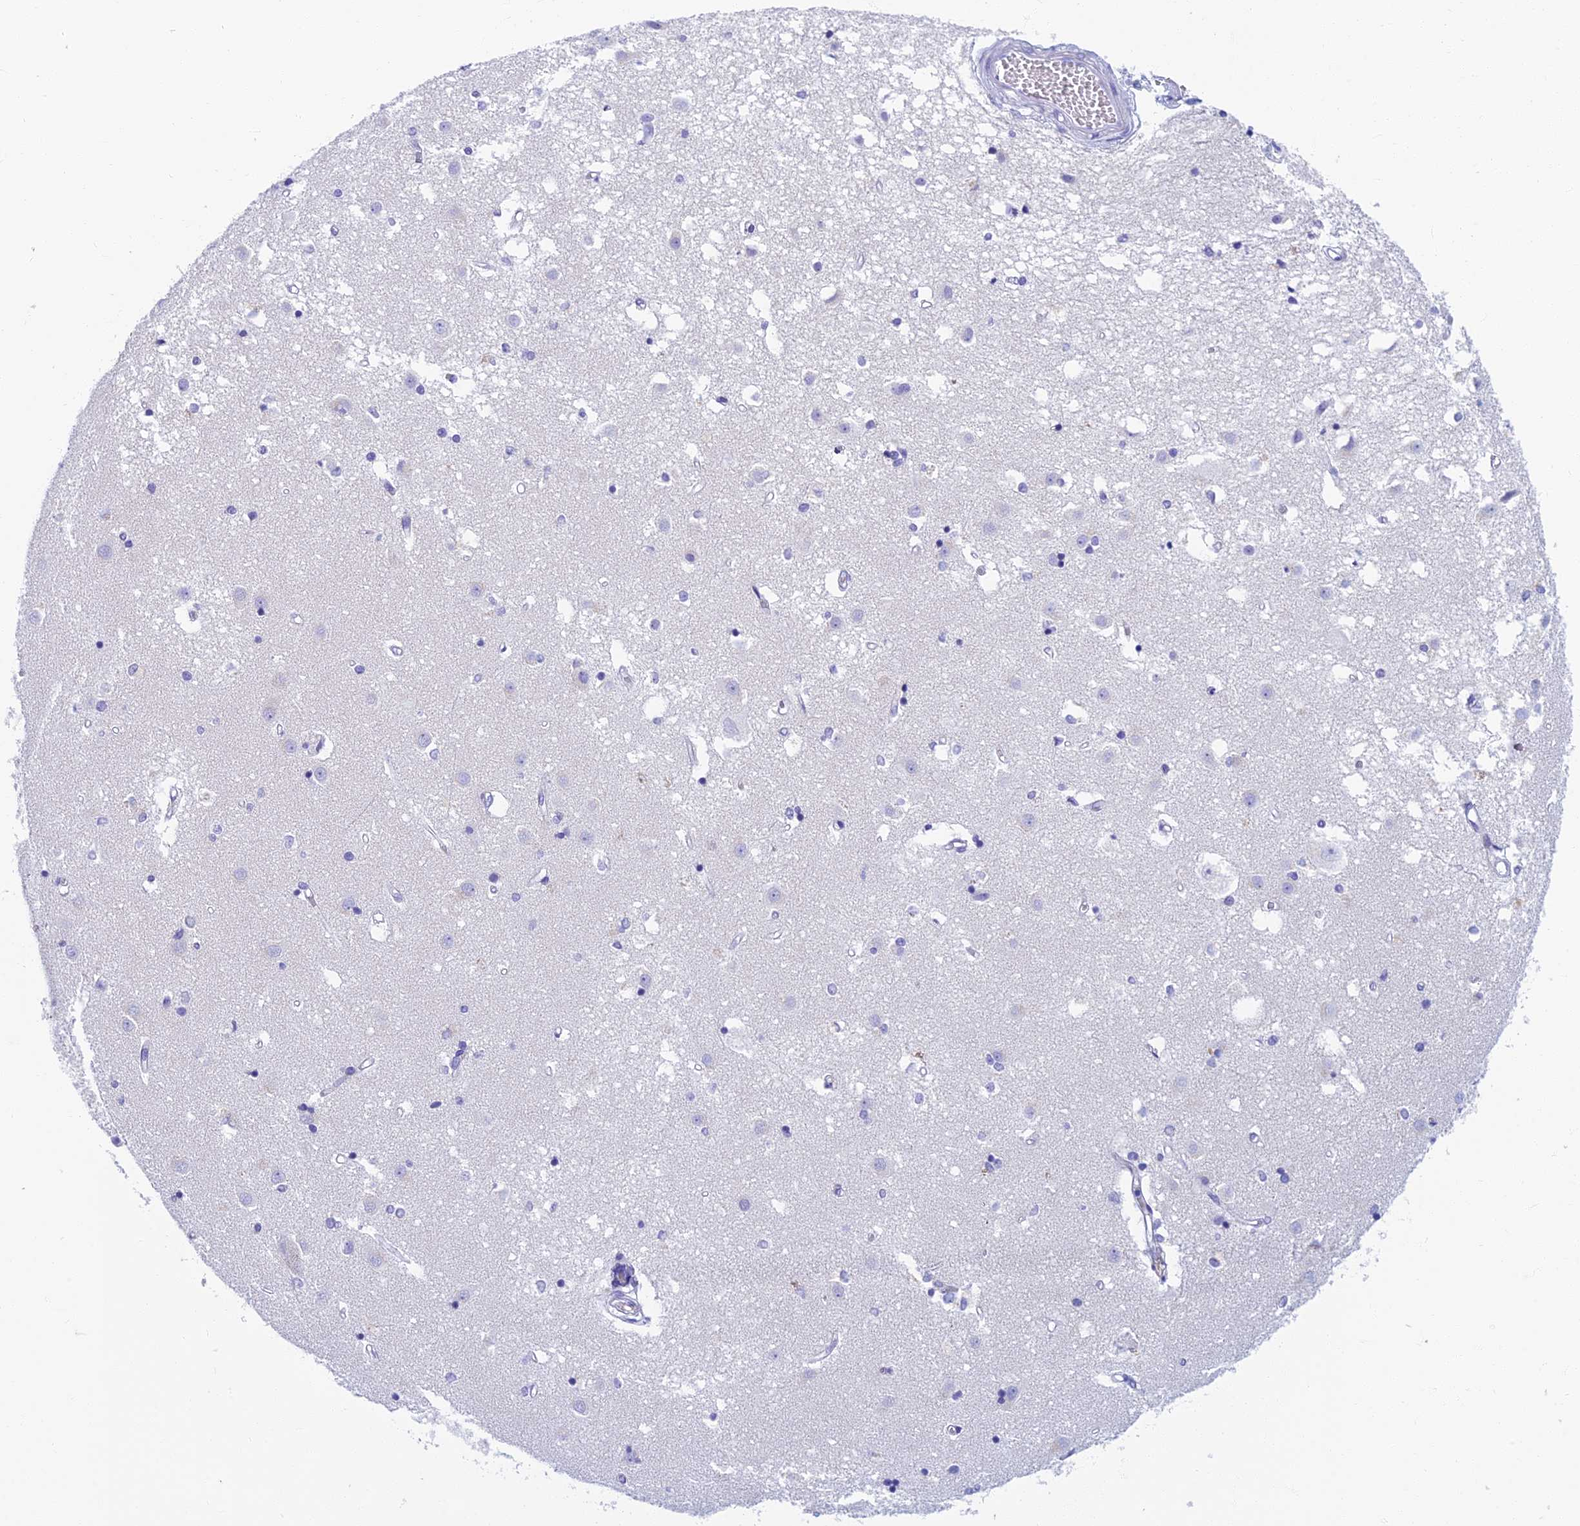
{"staining": {"intensity": "negative", "quantity": "none", "location": "none"}, "tissue": "caudate", "cell_type": "Glial cells", "image_type": "normal", "snomed": [{"axis": "morphology", "description": "Normal tissue, NOS"}, {"axis": "topography", "description": "Lateral ventricle wall"}], "caption": "A histopathology image of caudate stained for a protein exhibits no brown staining in glial cells. (DAB (3,3'-diaminobenzidine) immunohistochemistry visualized using brightfield microscopy, high magnification).", "gene": "ETFRF1", "patient": {"sex": "male", "age": 45}}